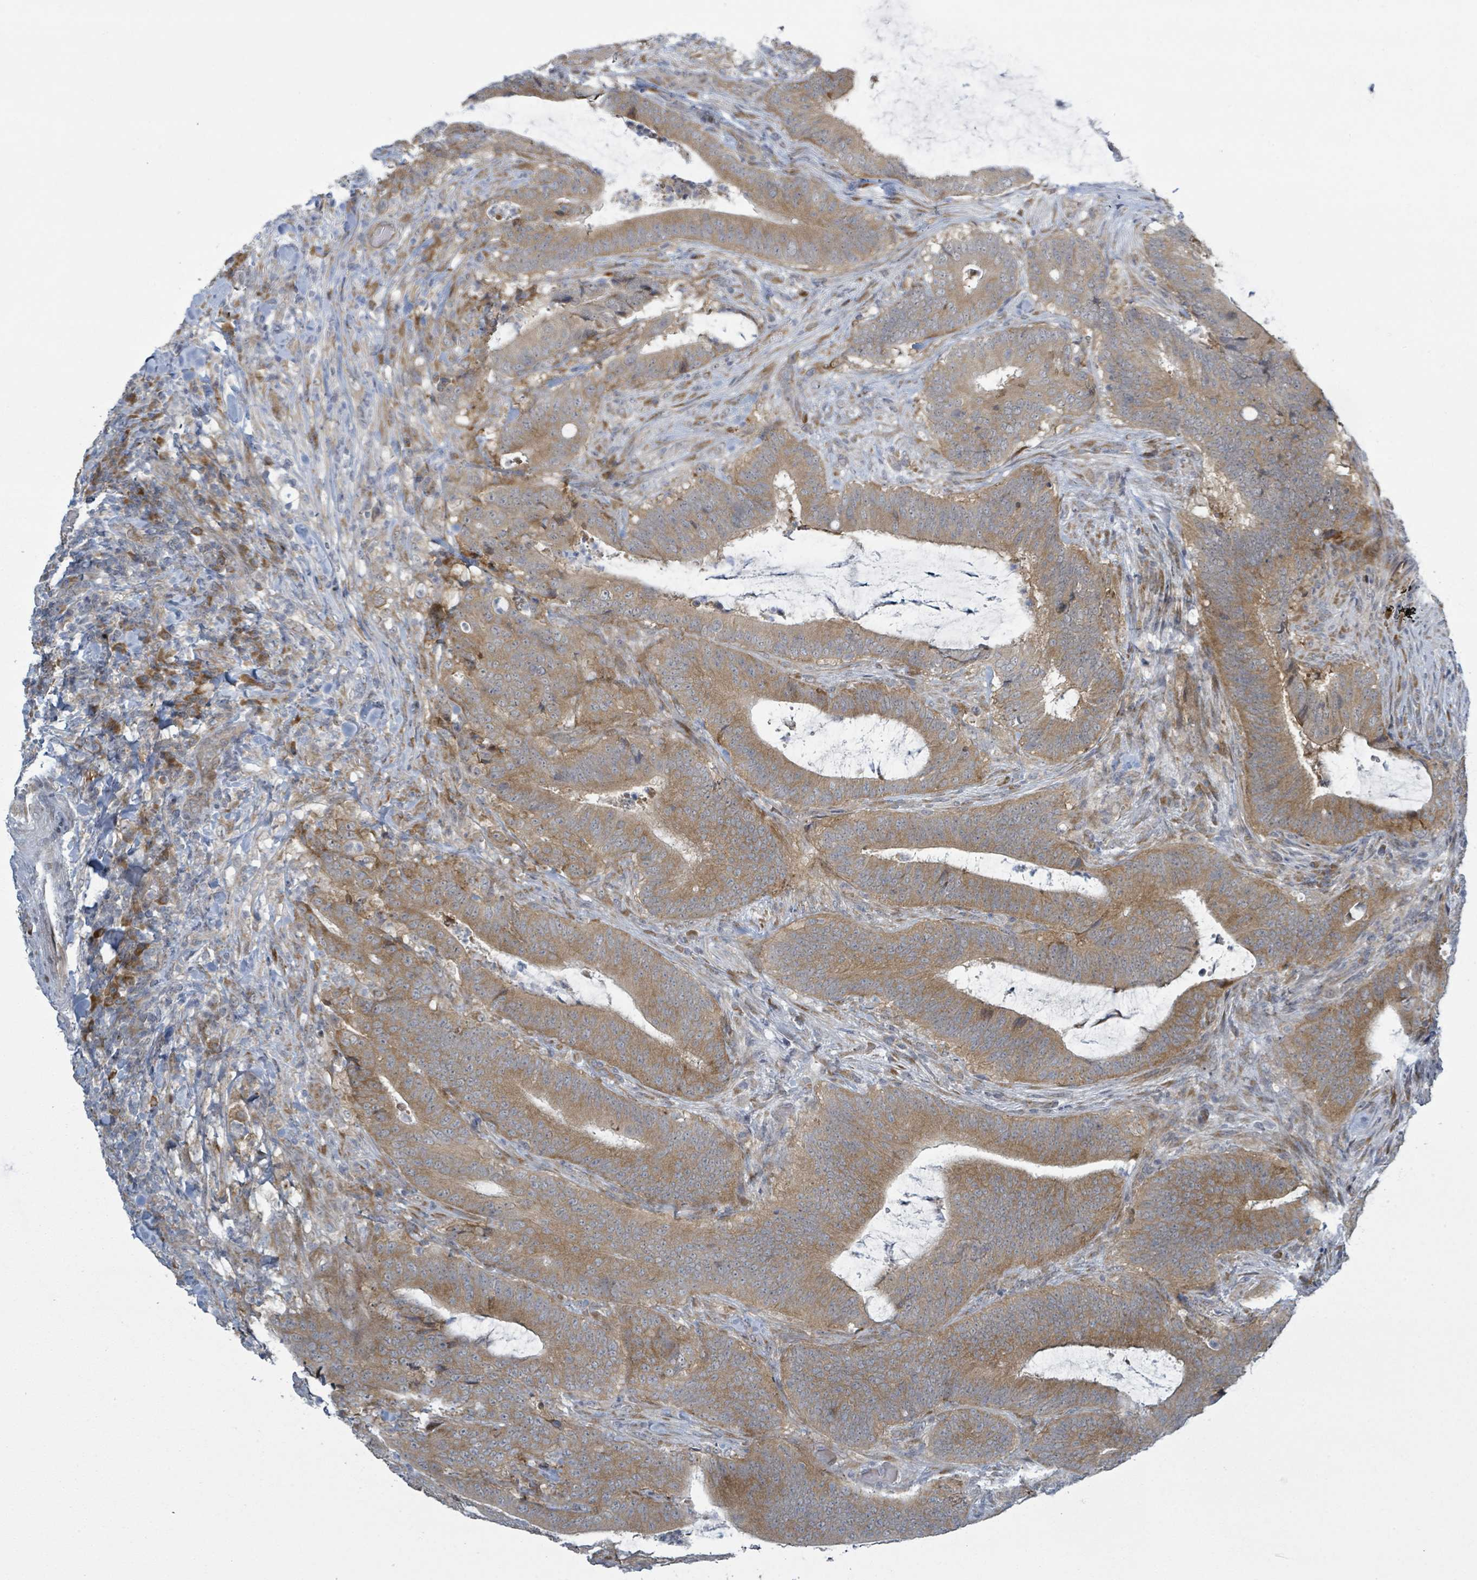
{"staining": {"intensity": "moderate", "quantity": ">75%", "location": "cytoplasmic/membranous"}, "tissue": "colorectal cancer", "cell_type": "Tumor cells", "image_type": "cancer", "snomed": [{"axis": "morphology", "description": "Adenocarcinoma, NOS"}, {"axis": "topography", "description": "Colon"}], "caption": "A brown stain highlights moderate cytoplasmic/membranous positivity of a protein in colorectal adenocarcinoma tumor cells.", "gene": "RPL32", "patient": {"sex": "female", "age": 43}}